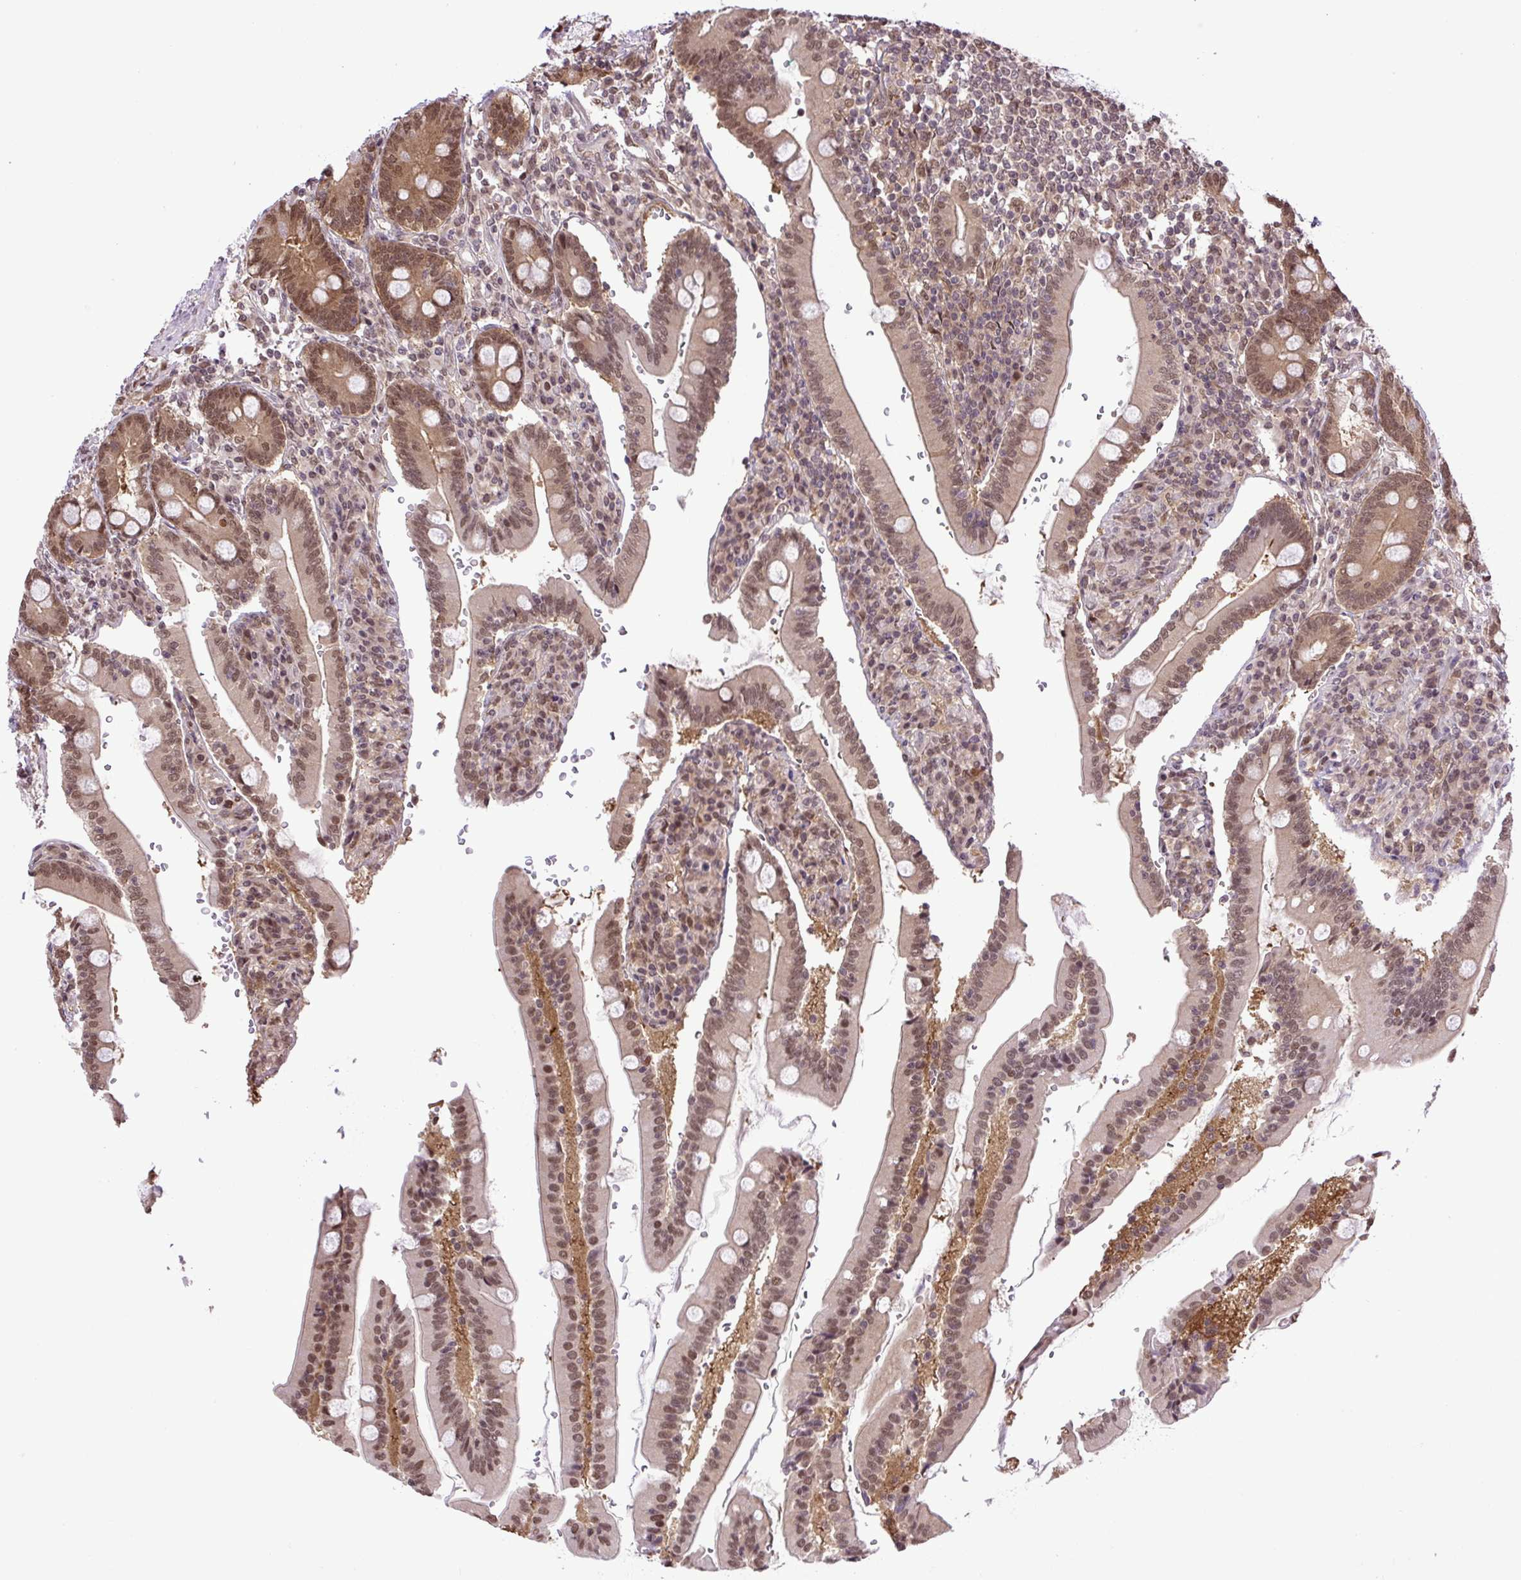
{"staining": {"intensity": "moderate", "quantity": ">75%", "location": "cytoplasmic/membranous,nuclear"}, "tissue": "duodenum", "cell_type": "Glandular cells", "image_type": "normal", "snomed": [{"axis": "morphology", "description": "Normal tissue, NOS"}, {"axis": "topography", "description": "Duodenum"}], "caption": "Glandular cells reveal moderate cytoplasmic/membranous,nuclear positivity in approximately >75% of cells in unremarkable duodenum.", "gene": "SGTA", "patient": {"sex": "female", "age": 67}}